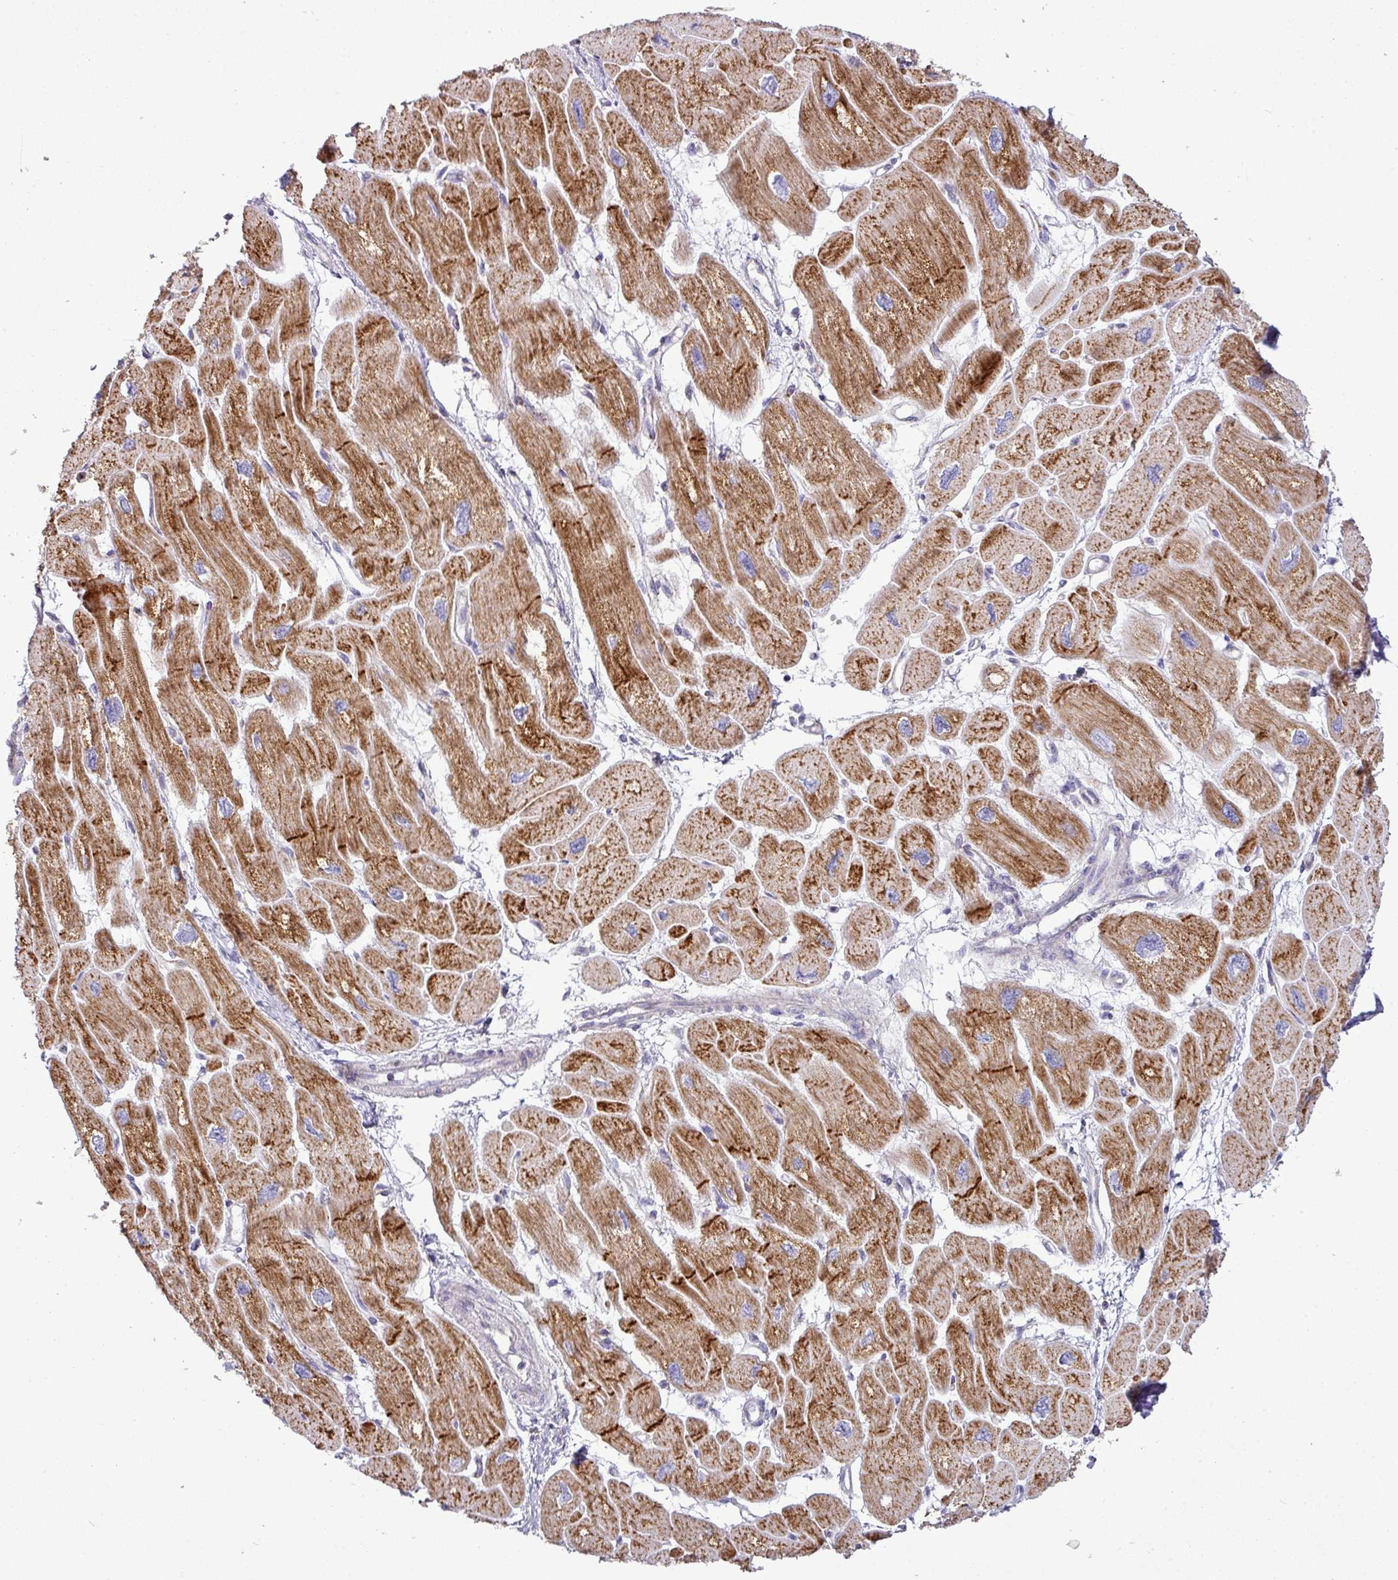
{"staining": {"intensity": "strong", "quantity": ">75%", "location": "cytoplasmic/membranous"}, "tissue": "heart muscle", "cell_type": "Cardiomyocytes", "image_type": "normal", "snomed": [{"axis": "morphology", "description": "Normal tissue, NOS"}, {"axis": "topography", "description": "Heart"}], "caption": "Cardiomyocytes exhibit high levels of strong cytoplasmic/membranous staining in approximately >75% of cells in unremarkable human heart muscle. Nuclei are stained in blue.", "gene": "ZNF81", "patient": {"sex": "male", "age": 42}}